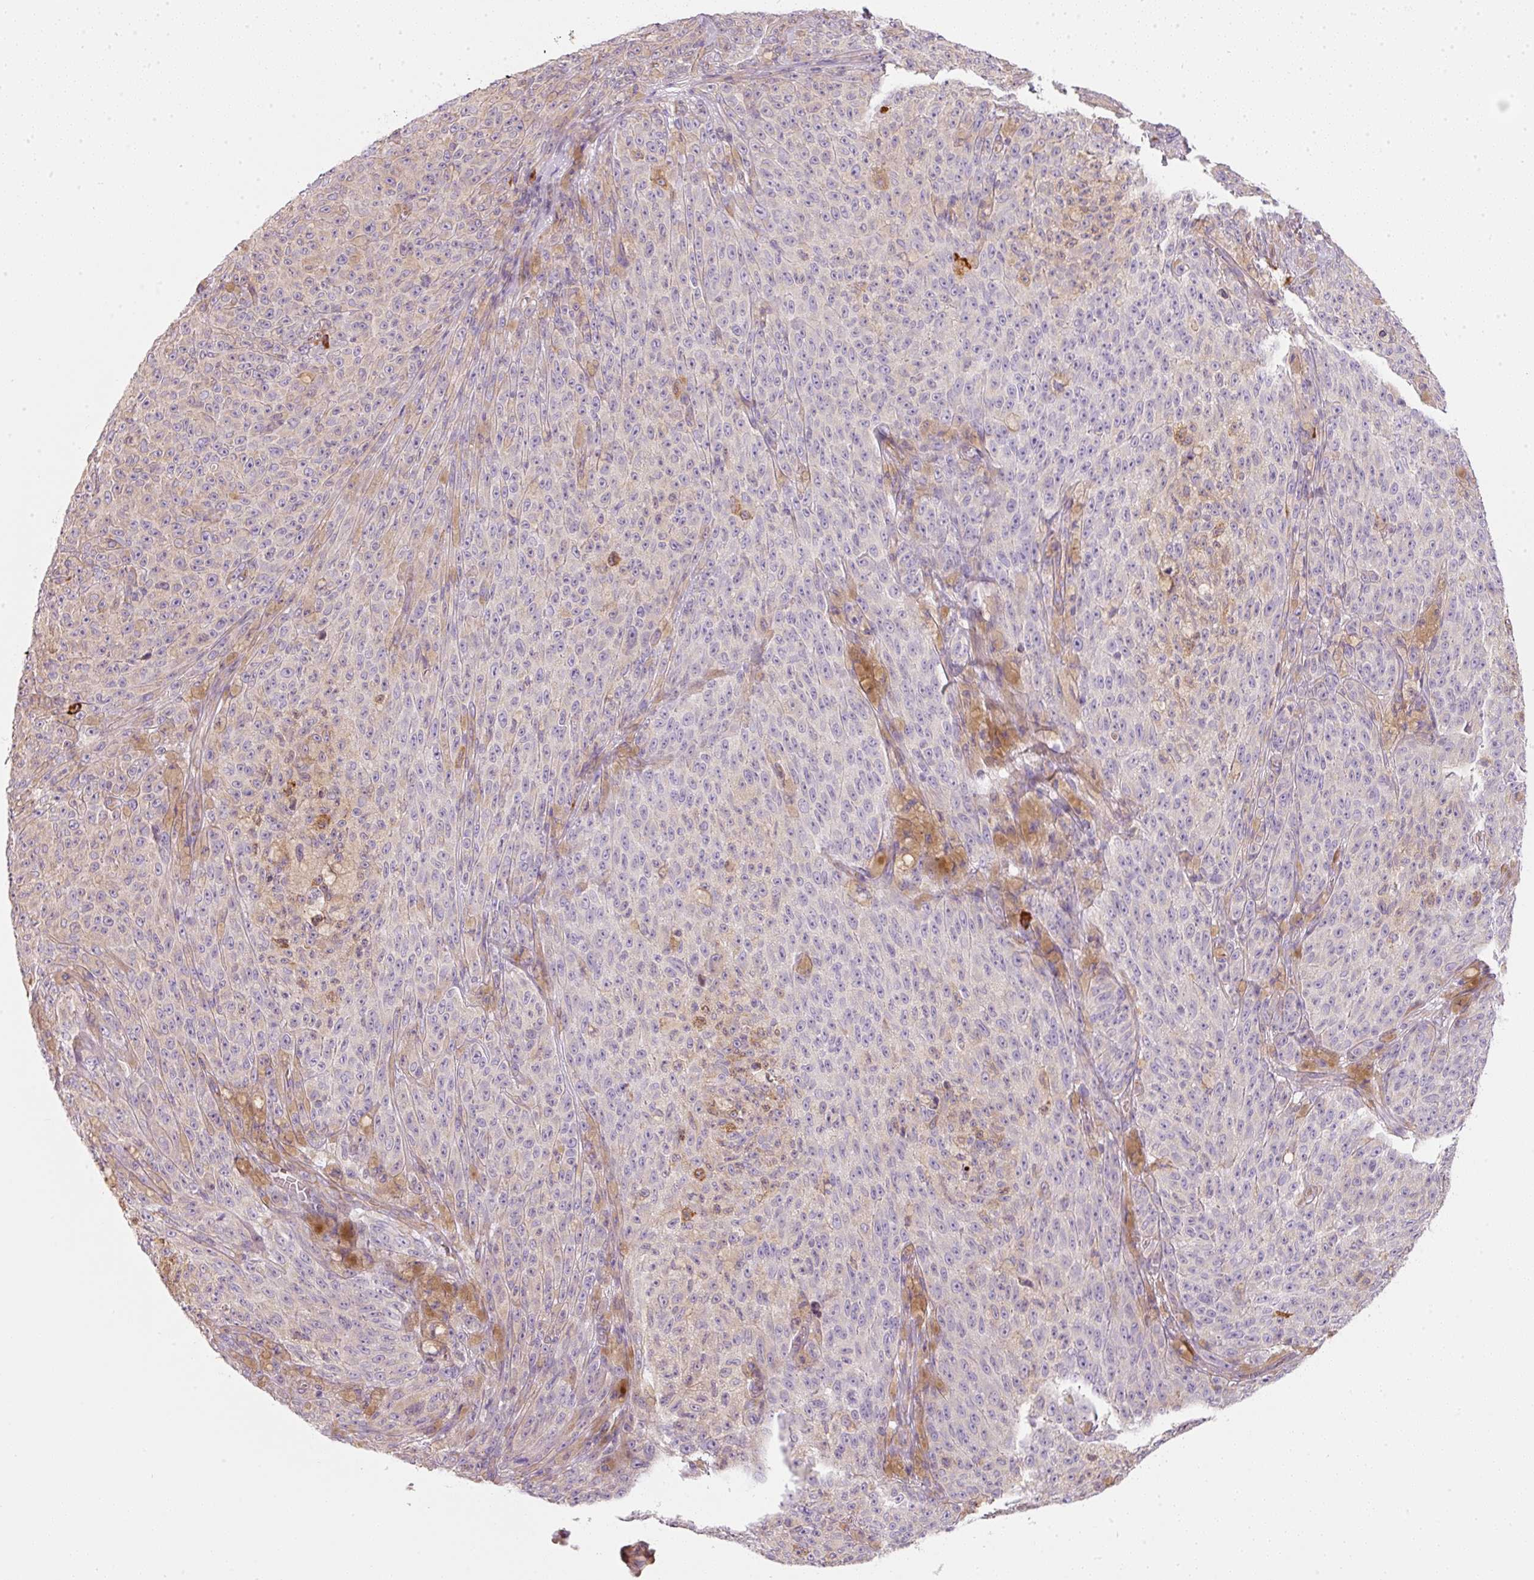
{"staining": {"intensity": "weak", "quantity": "25%-75%", "location": "cytoplasmic/membranous"}, "tissue": "melanoma", "cell_type": "Tumor cells", "image_type": "cancer", "snomed": [{"axis": "morphology", "description": "Malignant melanoma, NOS"}, {"axis": "topography", "description": "Skin"}], "caption": "Immunohistochemical staining of malignant melanoma reveals low levels of weak cytoplasmic/membranous protein positivity in approximately 25%-75% of tumor cells.", "gene": "MORN4", "patient": {"sex": "female", "age": 82}}